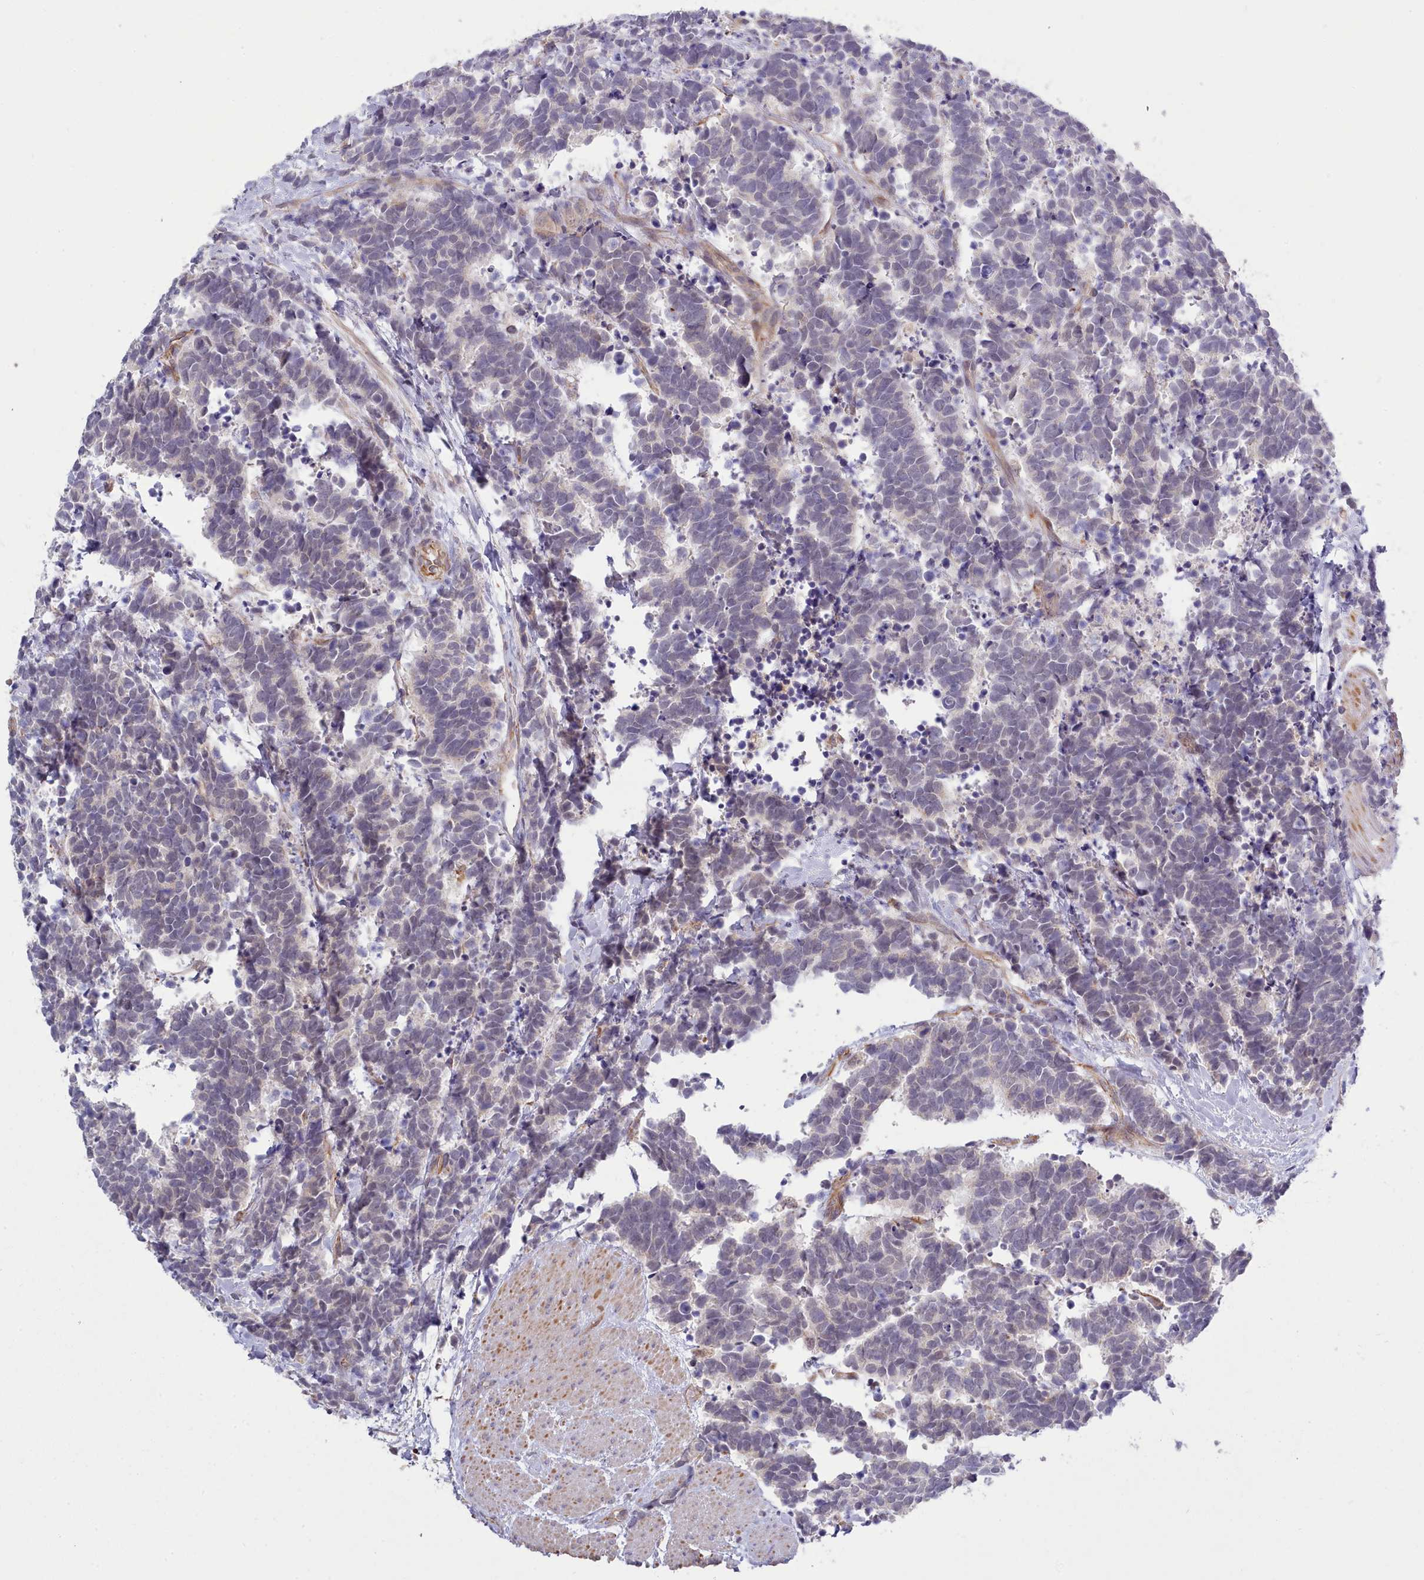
{"staining": {"intensity": "negative", "quantity": "none", "location": "none"}, "tissue": "carcinoid", "cell_type": "Tumor cells", "image_type": "cancer", "snomed": [{"axis": "morphology", "description": "Carcinoma, NOS"}, {"axis": "morphology", "description": "Carcinoid, malignant, NOS"}, {"axis": "topography", "description": "Prostate"}], "caption": "Carcinoid (malignant) stained for a protein using immunohistochemistry (IHC) displays no positivity tumor cells.", "gene": "ZC3H13", "patient": {"sex": "male", "age": 57}}